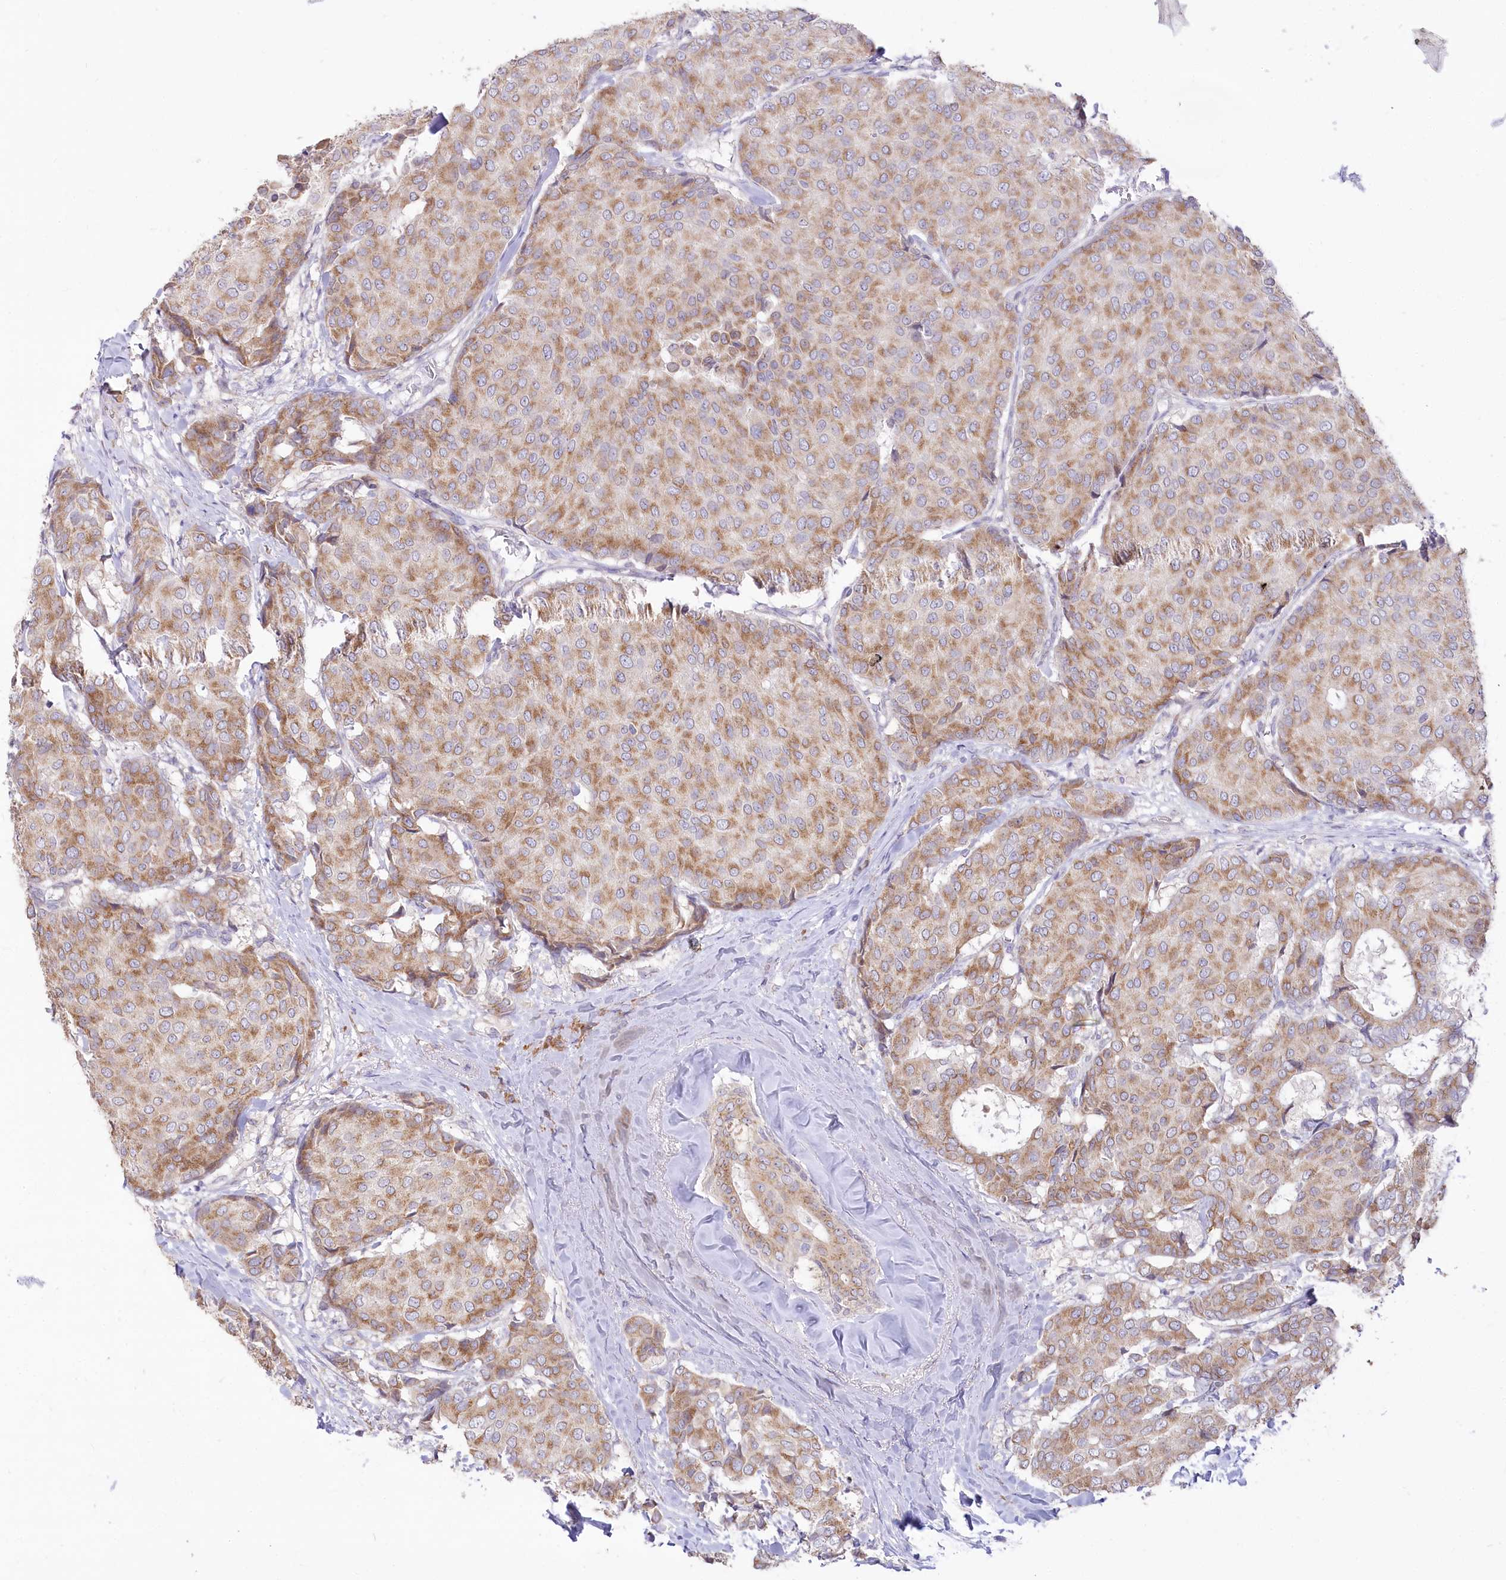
{"staining": {"intensity": "moderate", "quantity": ">75%", "location": "cytoplasmic/membranous"}, "tissue": "breast cancer", "cell_type": "Tumor cells", "image_type": "cancer", "snomed": [{"axis": "morphology", "description": "Duct carcinoma"}, {"axis": "topography", "description": "Breast"}], "caption": "Invasive ductal carcinoma (breast) stained for a protein (brown) demonstrates moderate cytoplasmic/membranous positive expression in approximately >75% of tumor cells.", "gene": "STT3B", "patient": {"sex": "female", "age": 75}}